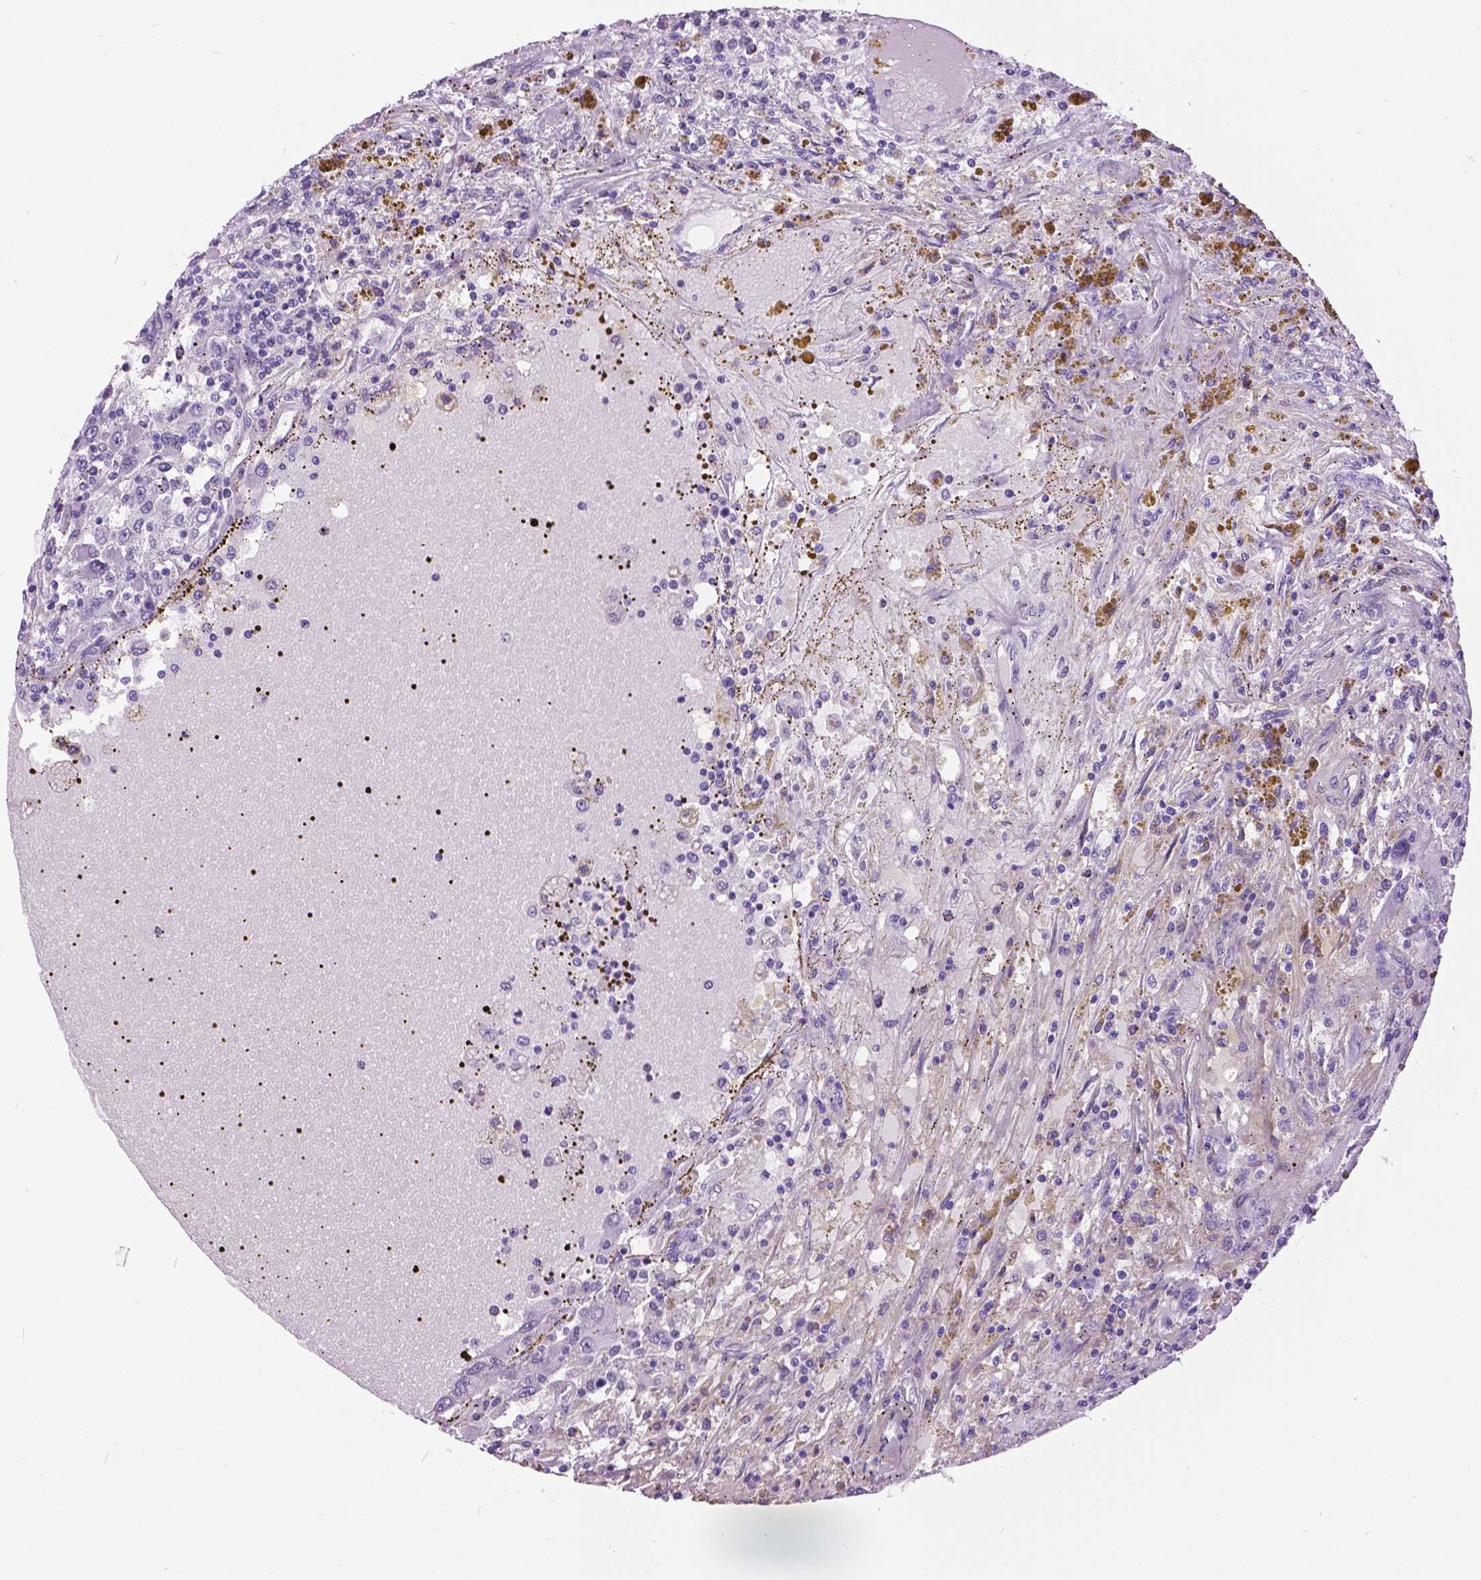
{"staining": {"intensity": "negative", "quantity": "none", "location": "none"}, "tissue": "renal cancer", "cell_type": "Tumor cells", "image_type": "cancer", "snomed": [{"axis": "morphology", "description": "Adenocarcinoma, NOS"}, {"axis": "topography", "description": "Kidney"}], "caption": "There is no significant staining in tumor cells of renal adenocarcinoma.", "gene": "MYOM1", "patient": {"sex": "female", "age": 67}}